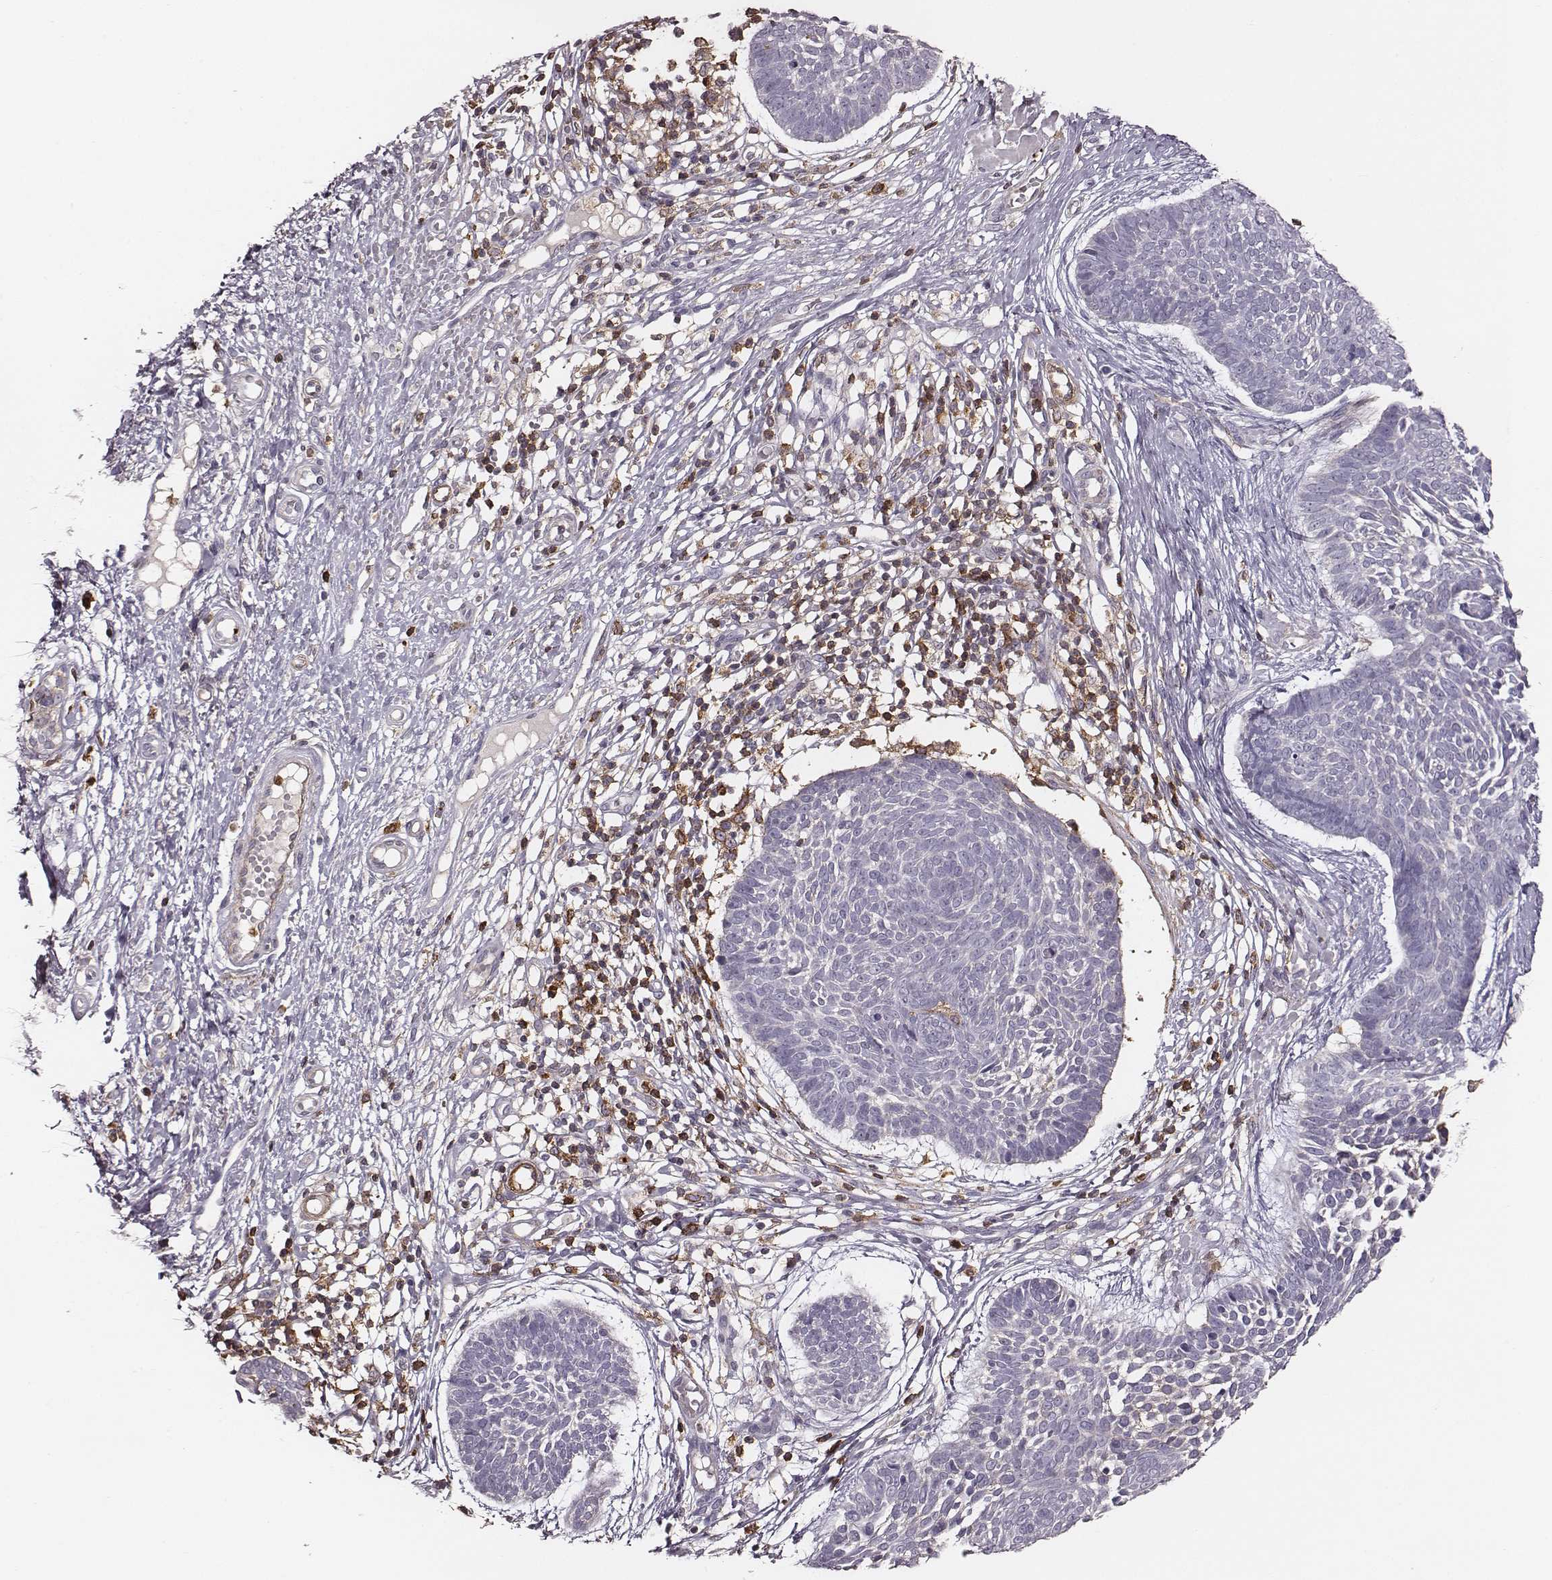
{"staining": {"intensity": "negative", "quantity": "none", "location": "none"}, "tissue": "skin cancer", "cell_type": "Tumor cells", "image_type": "cancer", "snomed": [{"axis": "morphology", "description": "Basal cell carcinoma"}, {"axis": "topography", "description": "Skin"}], "caption": "Skin cancer stained for a protein using immunohistochemistry (IHC) demonstrates no positivity tumor cells.", "gene": "ZYX", "patient": {"sex": "male", "age": 85}}